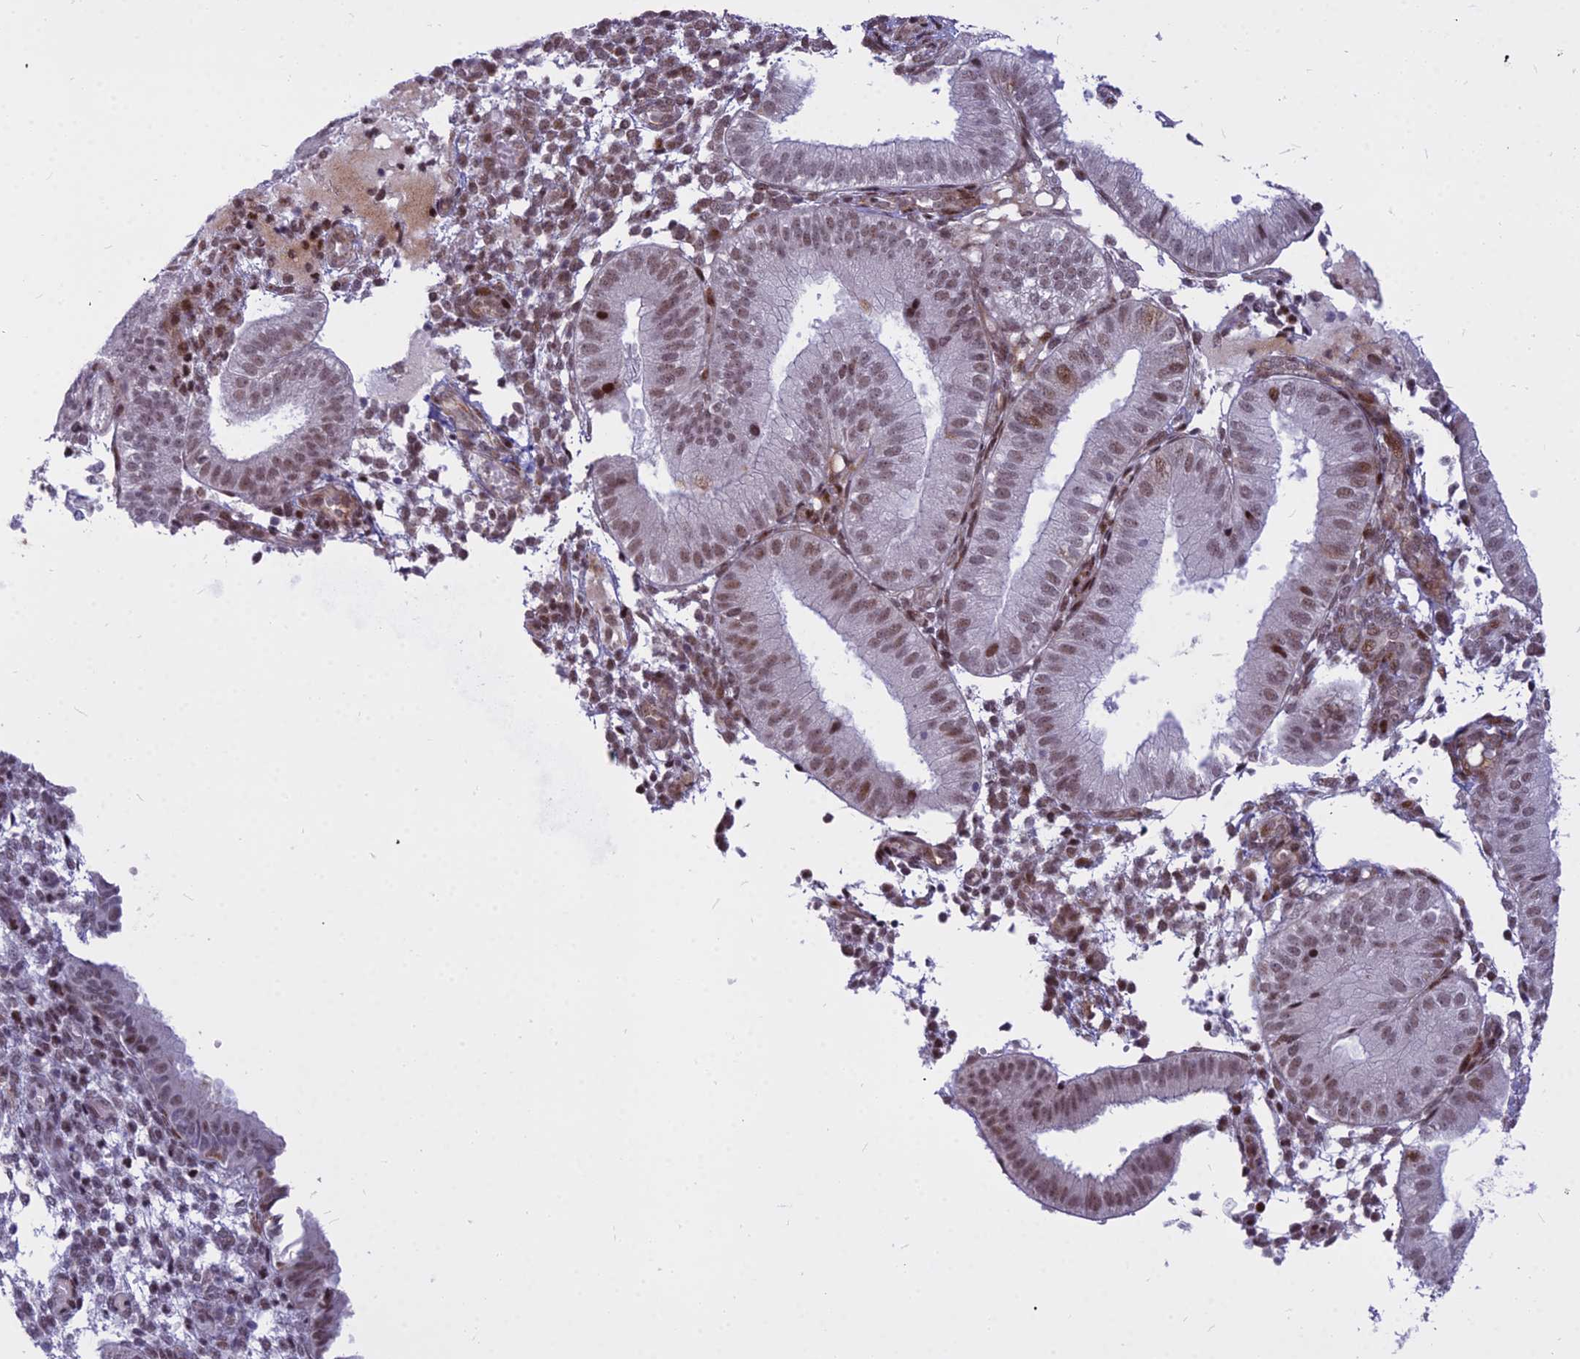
{"staining": {"intensity": "weak", "quantity": "25%-75%", "location": "nuclear"}, "tissue": "endometrium", "cell_type": "Cells in endometrial stroma", "image_type": "normal", "snomed": [{"axis": "morphology", "description": "Normal tissue, NOS"}, {"axis": "topography", "description": "Endometrium"}], "caption": "A micrograph of human endometrium stained for a protein exhibits weak nuclear brown staining in cells in endometrial stroma. (Brightfield microscopy of DAB IHC at high magnification).", "gene": "ALG10B", "patient": {"sex": "female", "age": 39}}